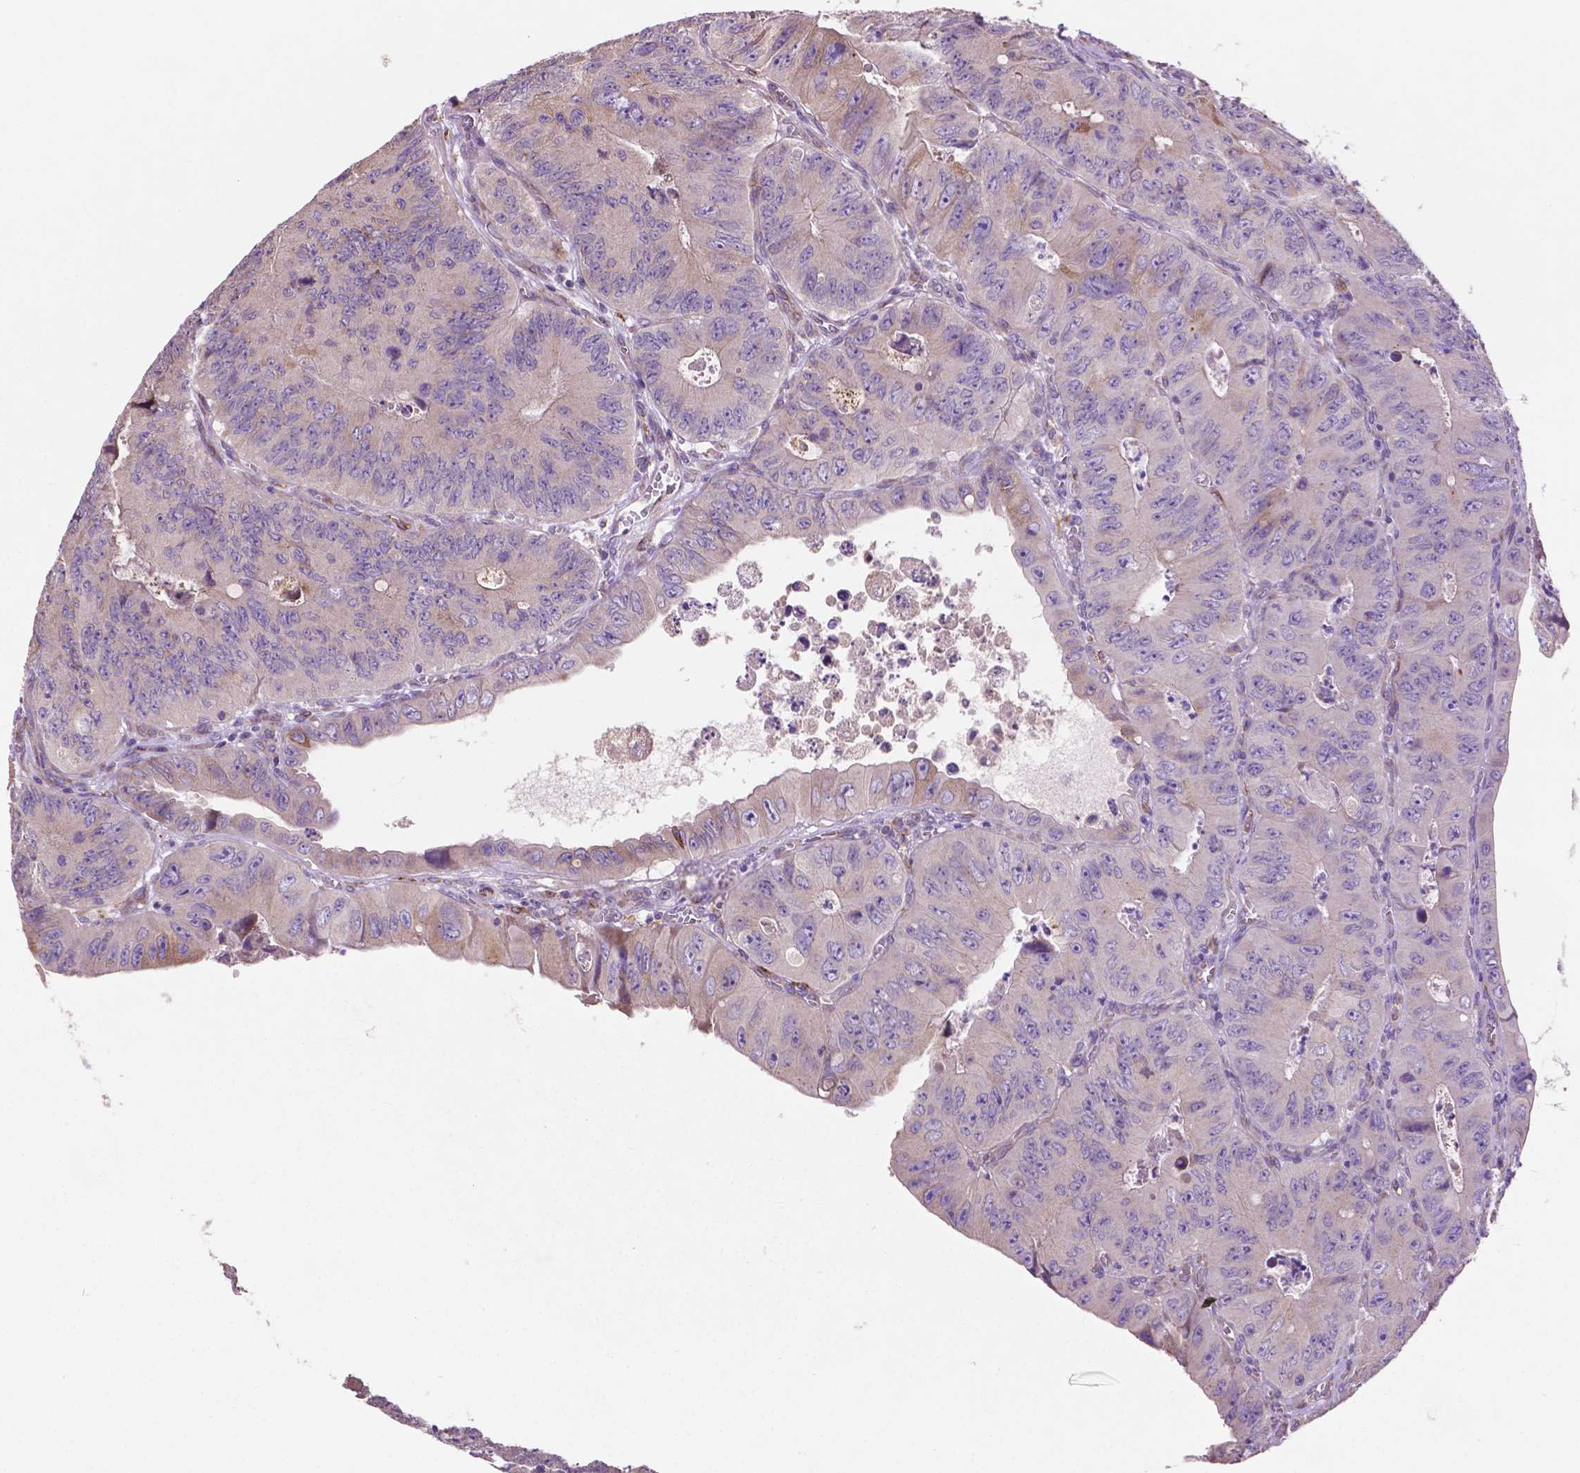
{"staining": {"intensity": "weak", "quantity": "<25%", "location": "cytoplasmic/membranous"}, "tissue": "colorectal cancer", "cell_type": "Tumor cells", "image_type": "cancer", "snomed": [{"axis": "morphology", "description": "Adenocarcinoma, NOS"}, {"axis": "topography", "description": "Colon"}], "caption": "A high-resolution micrograph shows immunohistochemistry staining of colorectal cancer, which shows no significant positivity in tumor cells.", "gene": "MBTPS1", "patient": {"sex": "female", "age": 84}}